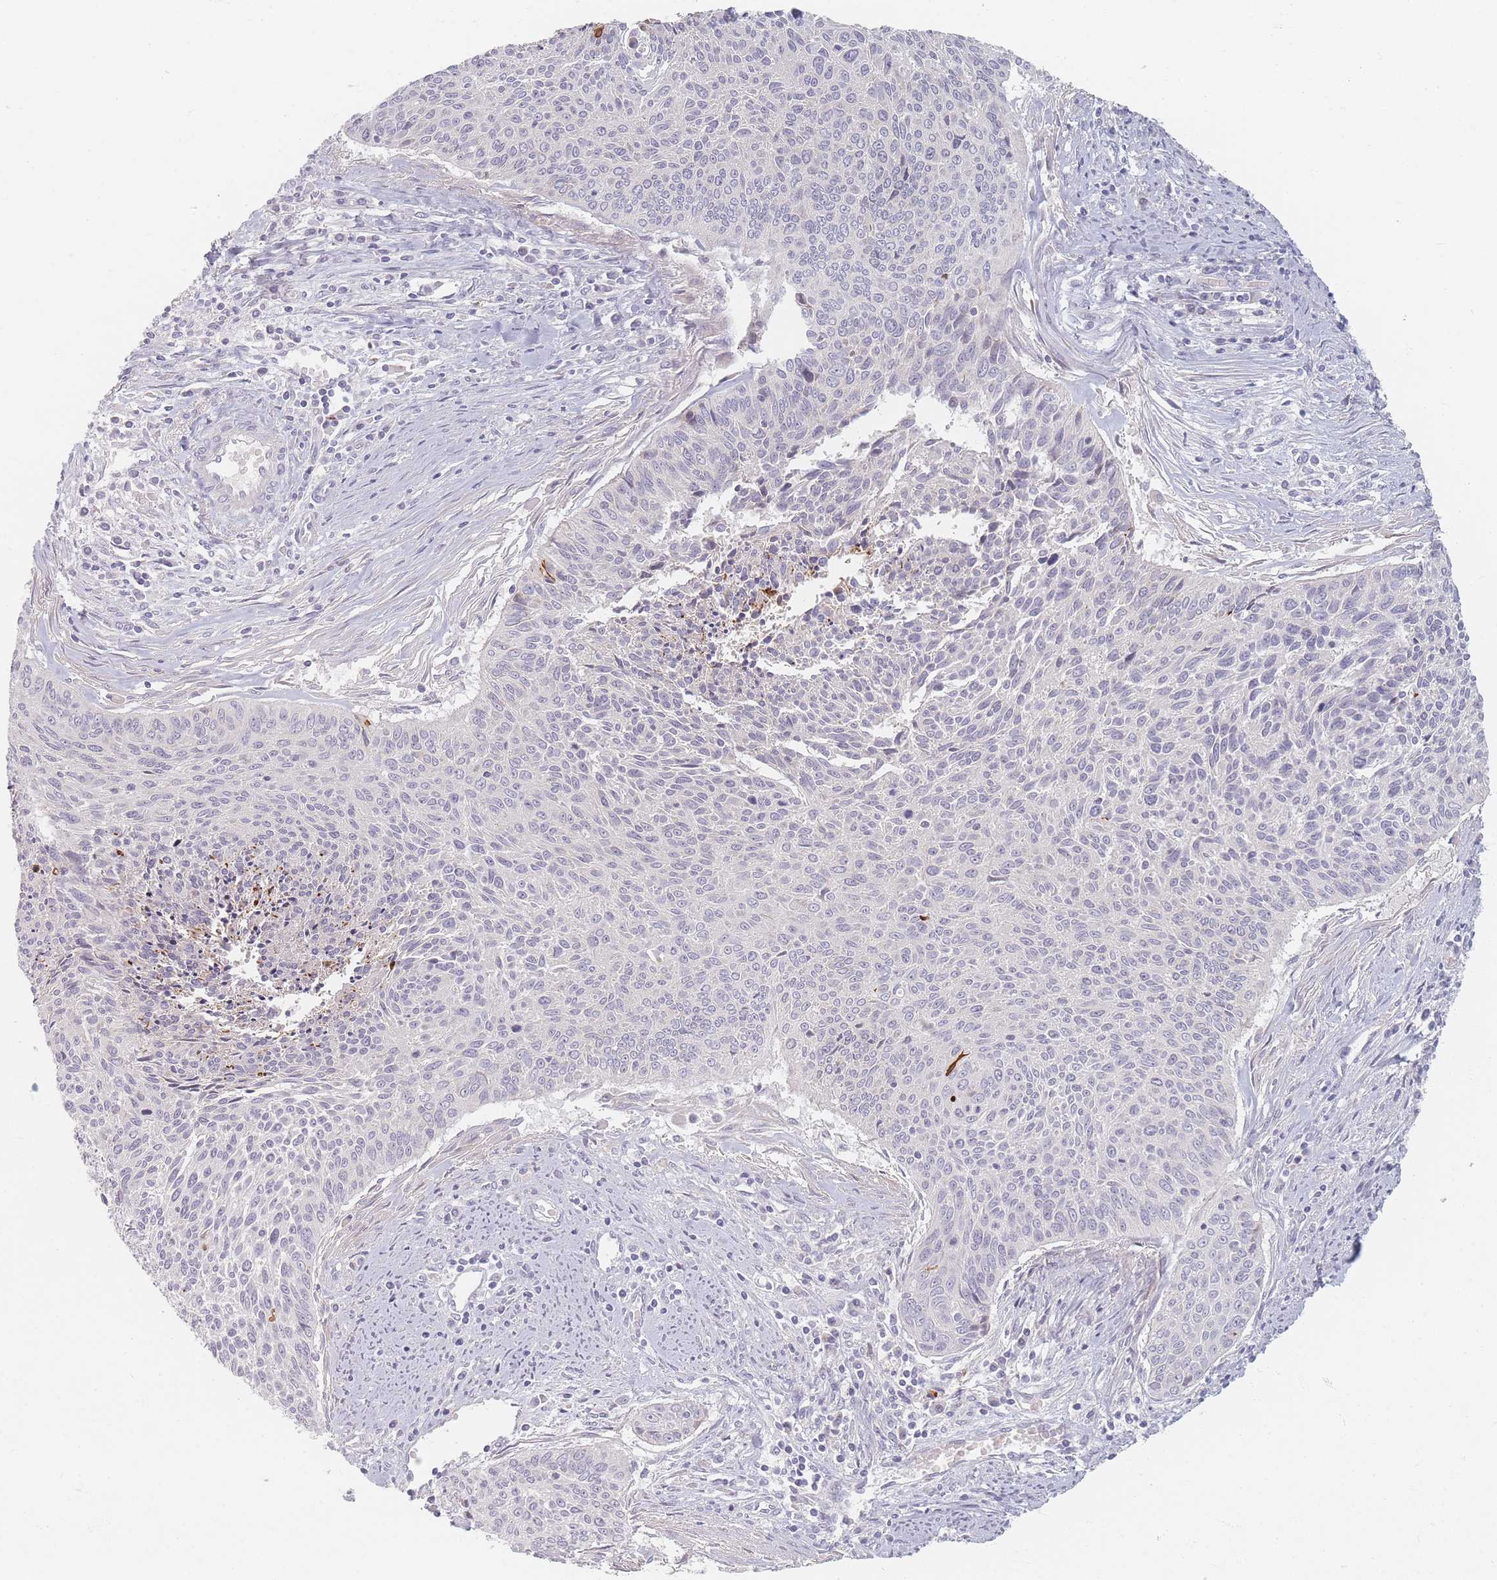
{"staining": {"intensity": "negative", "quantity": "none", "location": "none"}, "tissue": "cervical cancer", "cell_type": "Tumor cells", "image_type": "cancer", "snomed": [{"axis": "morphology", "description": "Squamous cell carcinoma, NOS"}, {"axis": "topography", "description": "Cervix"}], "caption": "An immunohistochemistry (IHC) micrograph of cervical cancer (squamous cell carcinoma) is shown. There is no staining in tumor cells of cervical cancer (squamous cell carcinoma).", "gene": "TMOD1", "patient": {"sex": "female", "age": 55}}